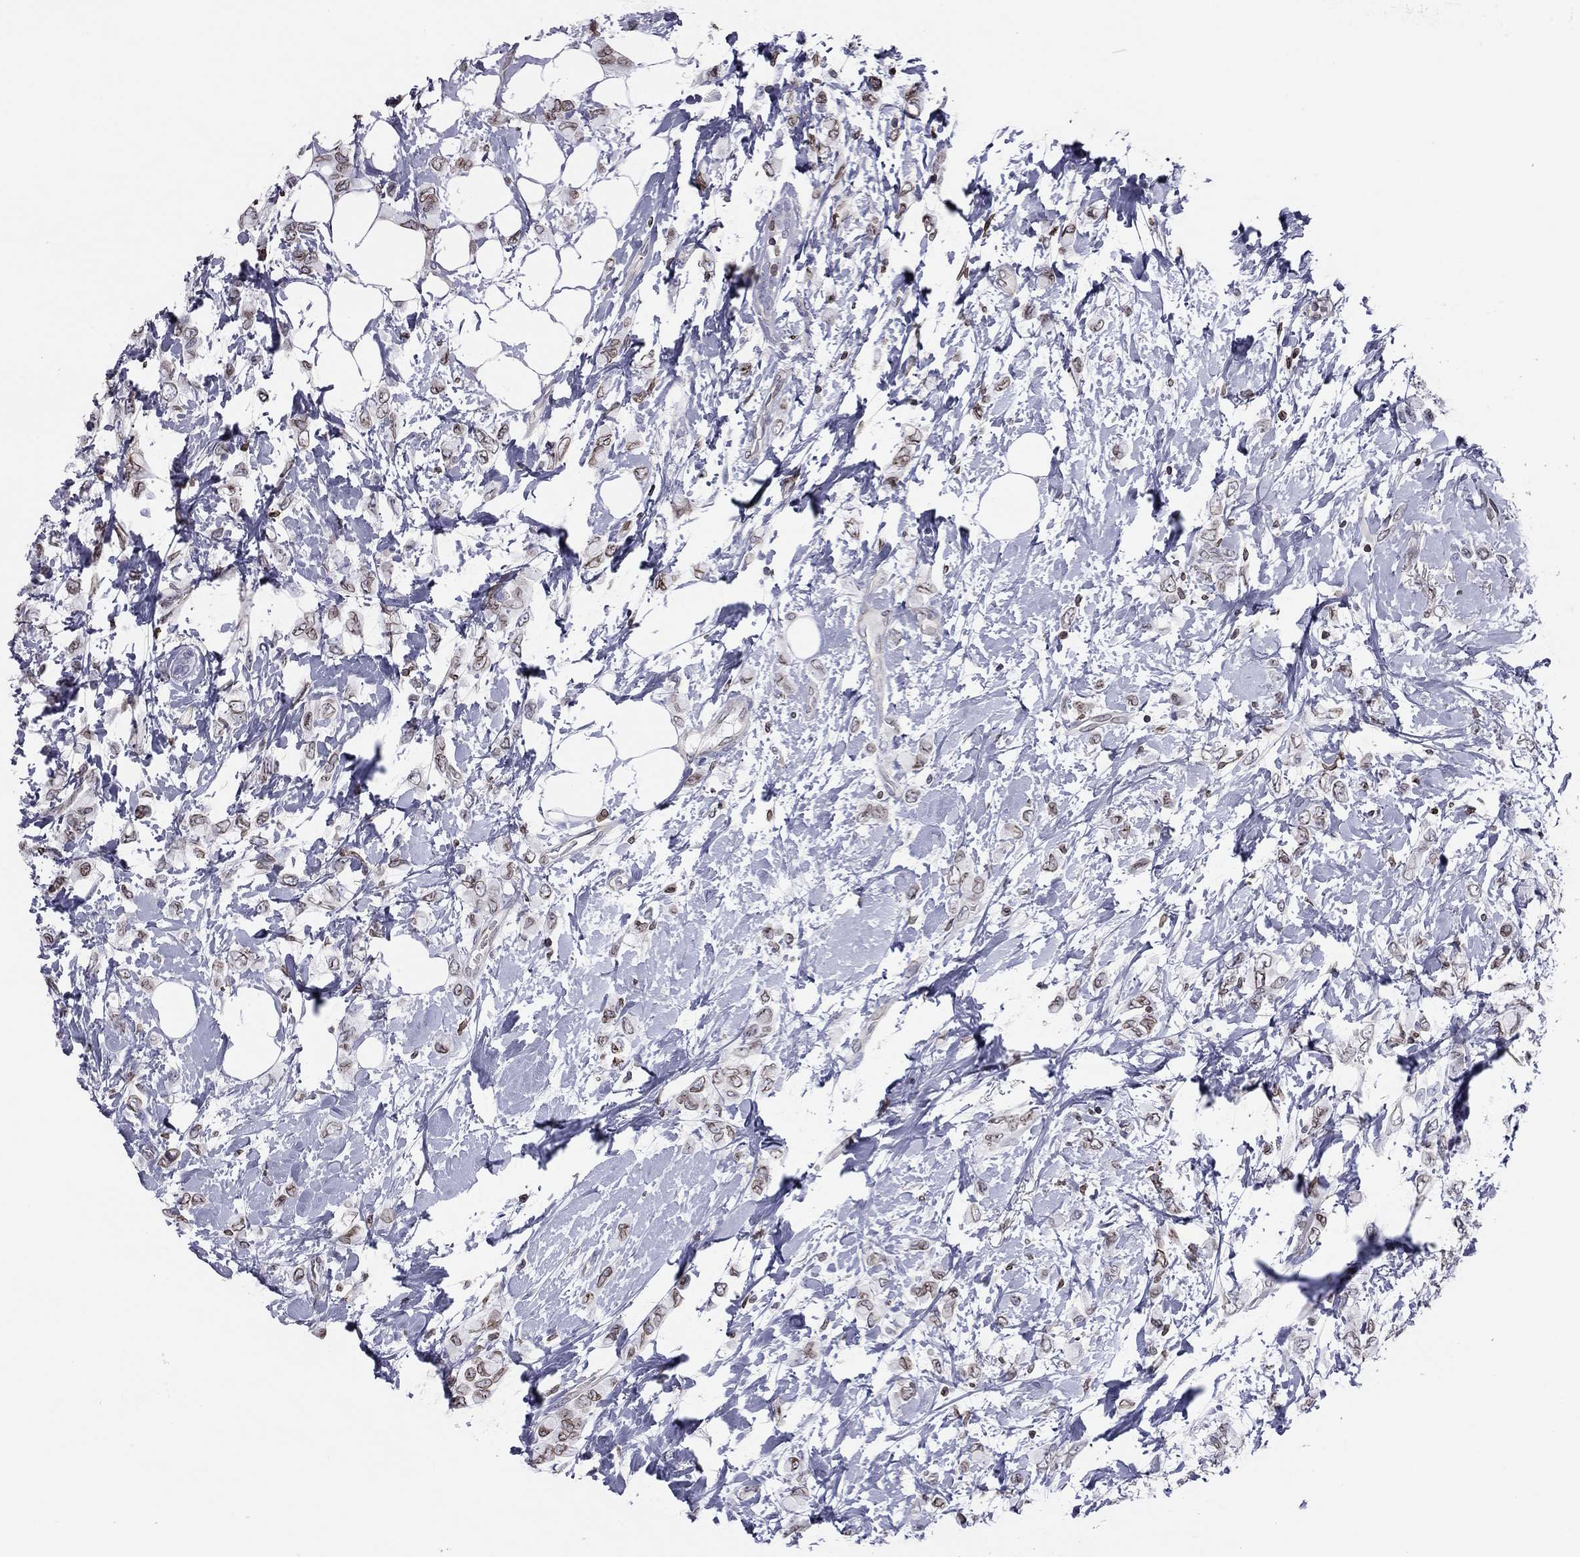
{"staining": {"intensity": "weak", "quantity": ">75%", "location": "cytoplasmic/membranous,nuclear"}, "tissue": "breast cancer", "cell_type": "Tumor cells", "image_type": "cancer", "snomed": [{"axis": "morphology", "description": "Lobular carcinoma"}, {"axis": "topography", "description": "Breast"}], "caption": "Weak cytoplasmic/membranous and nuclear staining is seen in approximately >75% of tumor cells in breast cancer.", "gene": "ESPL1", "patient": {"sex": "female", "age": 66}}